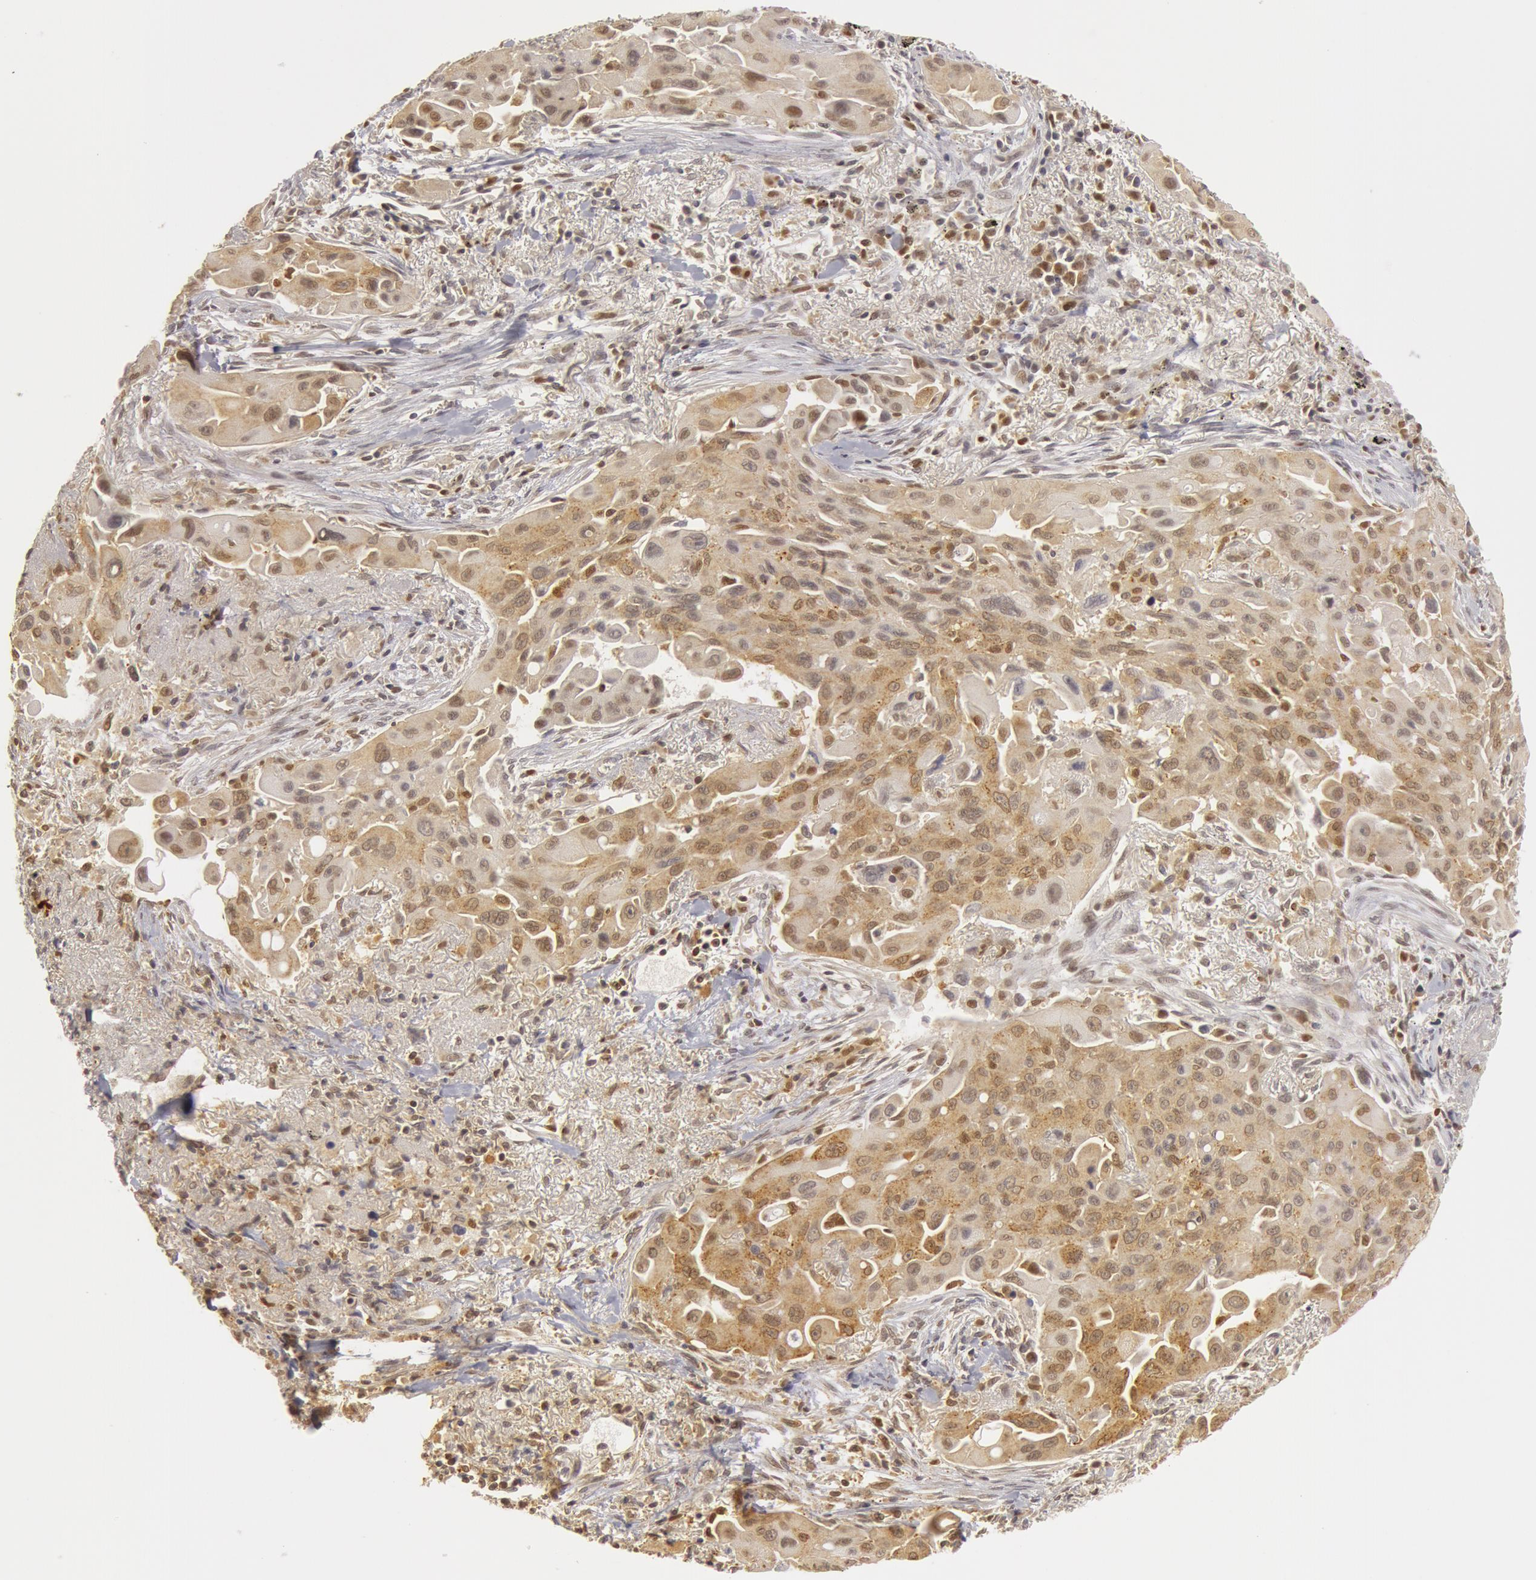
{"staining": {"intensity": "moderate", "quantity": ">75%", "location": "cytoplasmic/membranous,nuclear"}, "tissue": "lung cancer", "cell_type": "Tumor cells", "image_type": "cancer", "snomed": [{"axis": "morphology", "description": "Adenocarcinoma, NOS"}, {"axis": "topography", "description": "Lung"}], "caption": "Immunohistochemical staining of lung cancer (adenocarcinoma) shows medium levels of moderate cytoplasmic/membranous and nuclear expression in approximately >75% of tumor cells. (DAB (3,3'-diaminobenzidine) IHC, brown staining for protein, blue staining for nuclei).", "gene": "OASL", "patient": {"sex": "male", "age": 68}}